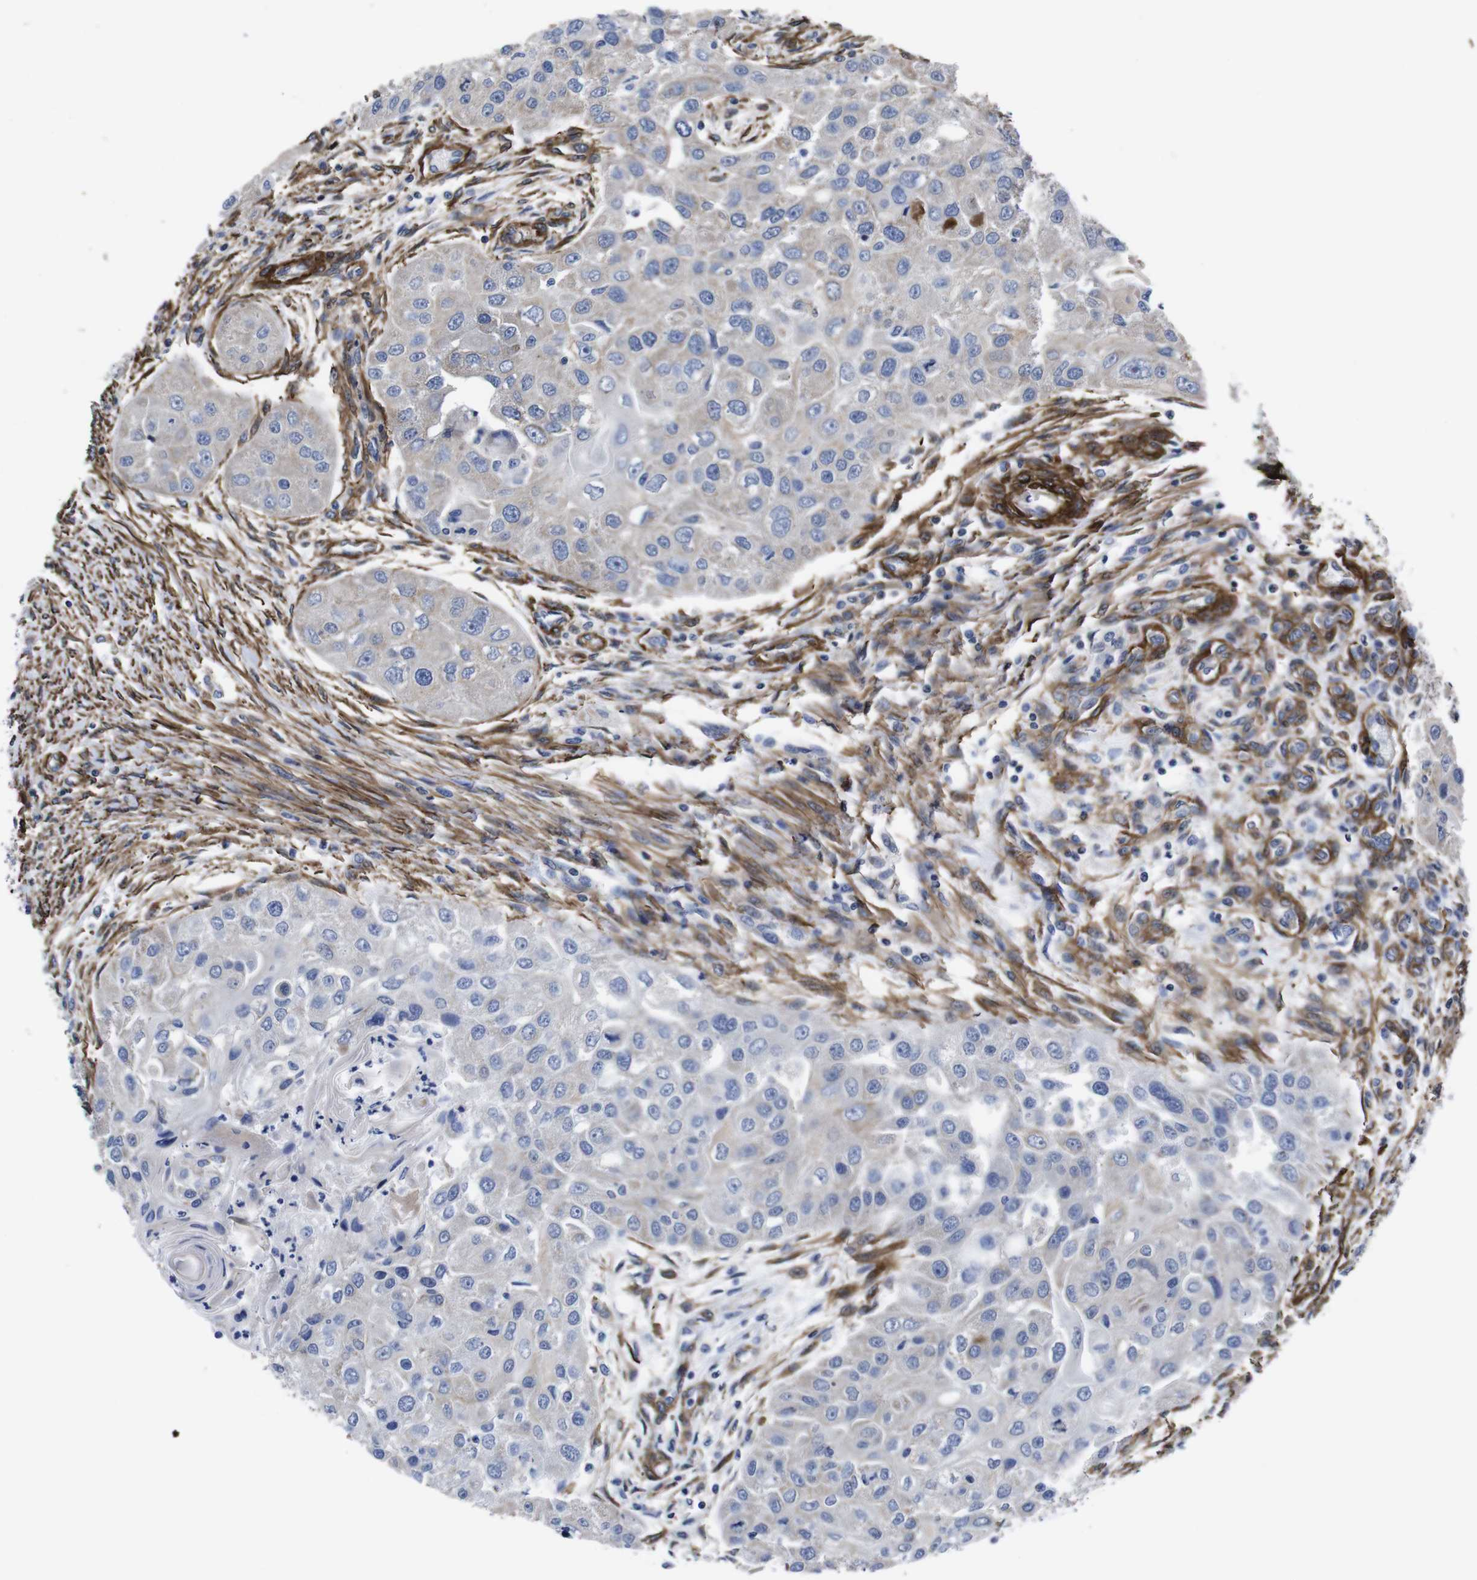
{"staining": {"intensity": "weak", "quantity": "<25%", "location": "cytoplasmic/membranous"}, "tissue": "head and neck cancer", "cell_type": "Tumor cells", "image_type": "cancer", "snomed": [{"axis": "morphology", "description": "Normal tissue, NOS"}, {"axis": "morphology", "description": "Squamous cell carcinoma, NOS"}, {"axis": "topography", "description": "Skeletal muscle"}, {"axis": "topography", "description": "Head-Neck"}], "caption": "Immunohistochemistry micrograph of neoplastic tissue: human head and neck cancer stained with DAB displays no significant protein staining in tumor cells.", "gene": "WNT10A", "patient": {"sex": "male", "age": 51}}